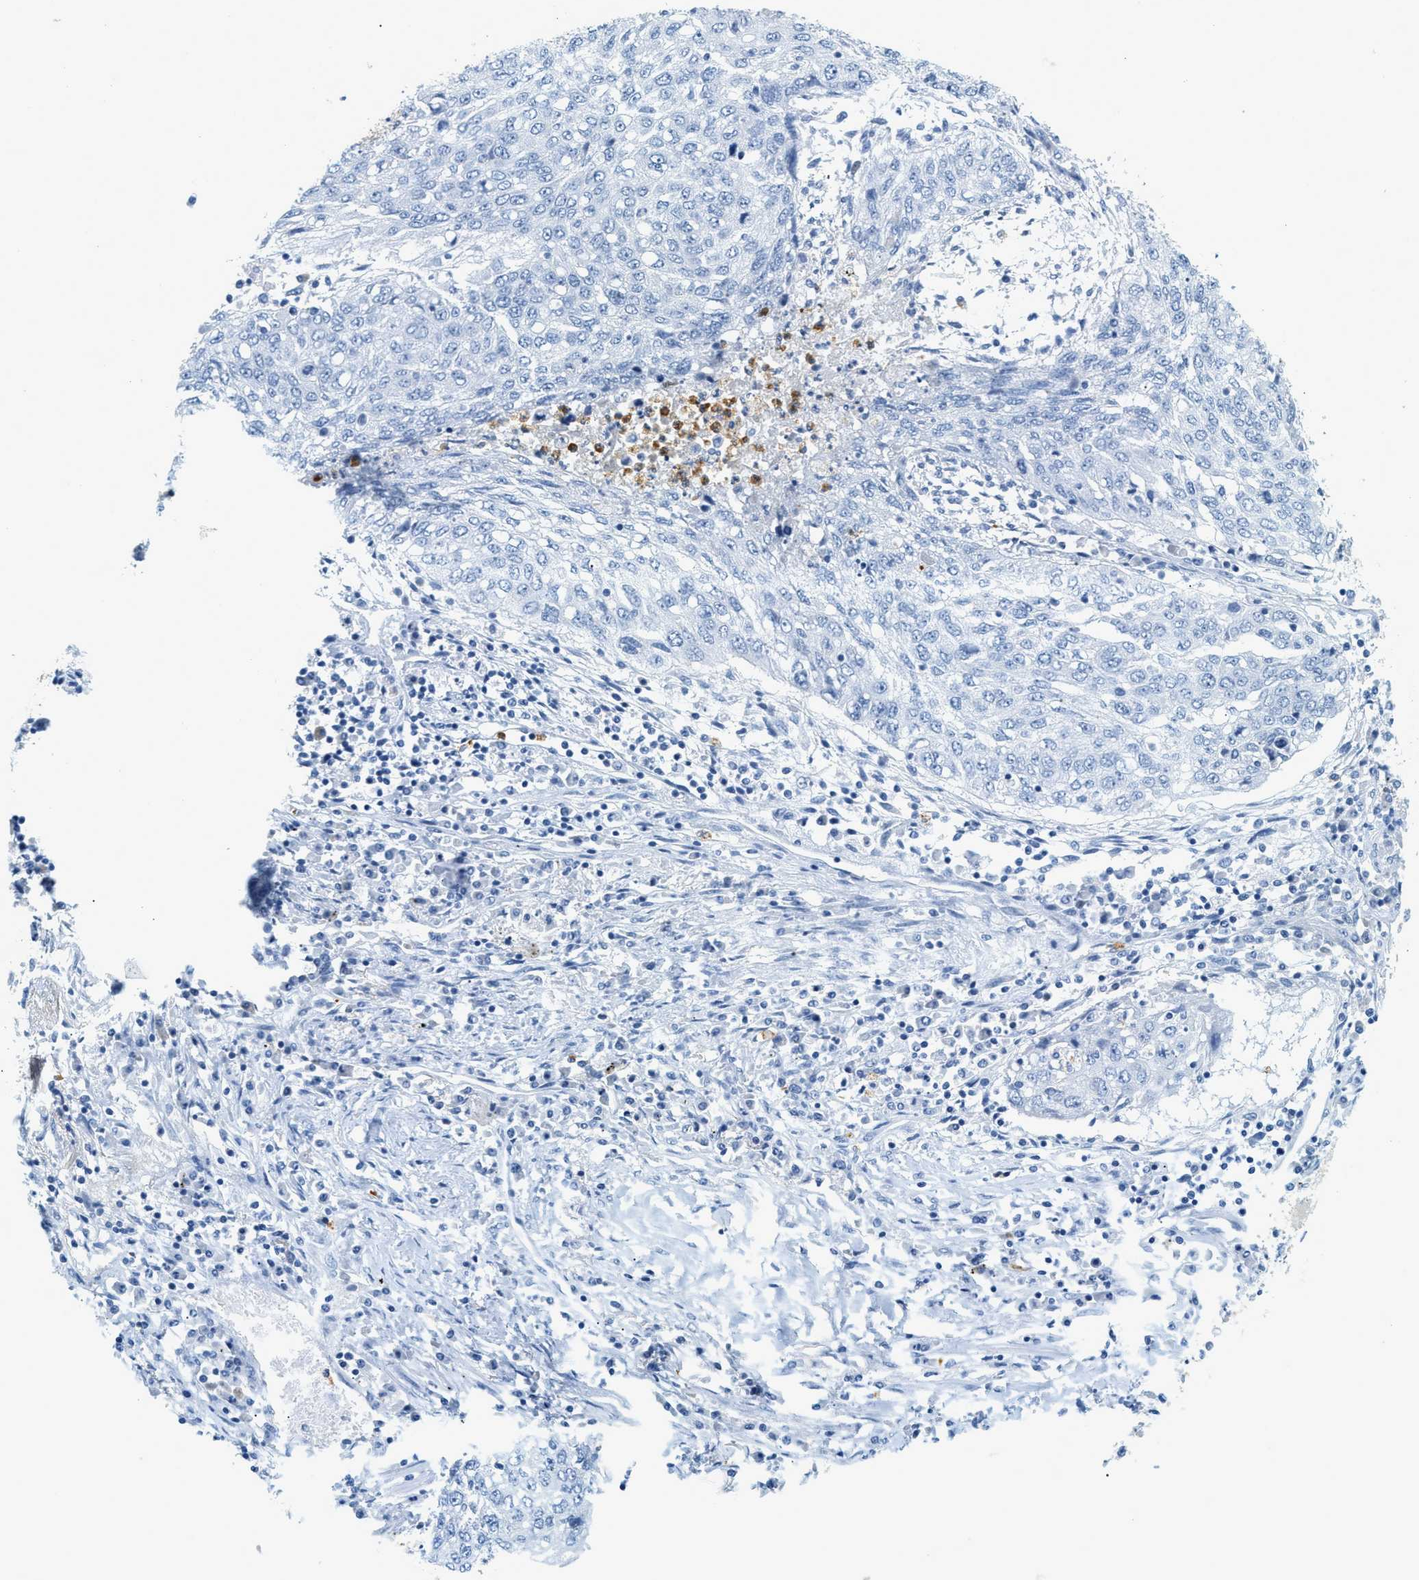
{"staining": {"intensity": "negative", "quantity": "none", "location": "none"}, "tissue": "lung cancer", "cell_type": "Tumor cells", "image_type": "cancer", "snomed": [{"axis": "morphology", "description": "Squamous cell carcinoma, NOS"}, {"axis": "topography", "description": "Lung"}], "caption": "Tumor cells are negative for protein expression in human lung squamous cell carcinoma.", "gene": "LCN2", "patient": {"sex": "female", "age": 63}}